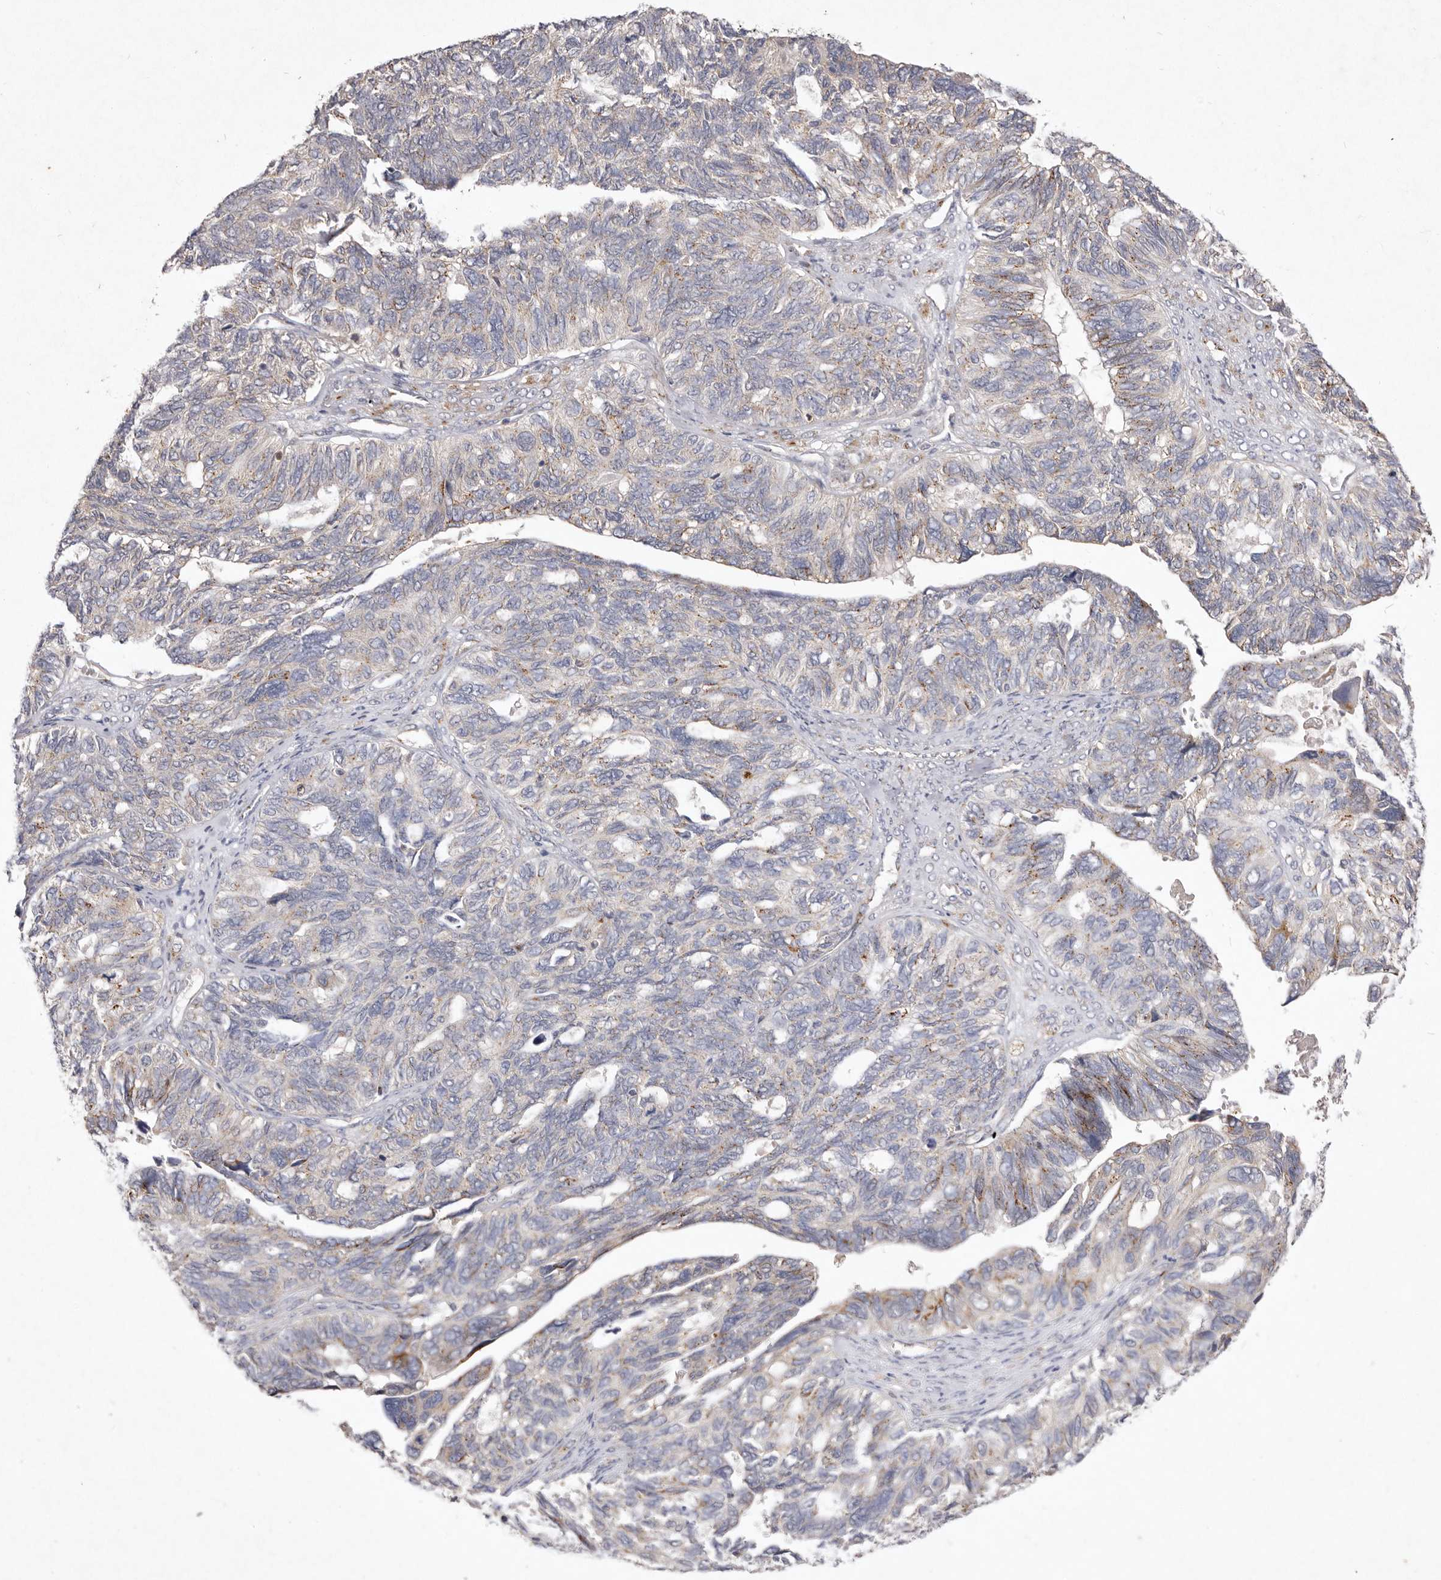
{"staining": {"intensity": "moderate", "quantity": "<25%", "location": "cytoplasmic/membranous"}, "tissue": "ovarian cancer", "cell_type": "Tumor cells", "image_type": "cancer", "snomed": [{"axis": "morphology", "description": "Cystadenocarcinoma, serous, NOS"}, {"axis": "topography", "description": "Ovary"}], "caption": "Immunohistochemistry (IHC) of ovarian serous cystadenocarcinoma shows low levels of moderate cytoplasmic/membranous expression in about <25% of tumor cells.", "gene": "USP24", "patient": {"sex": "female", "age": 79}}